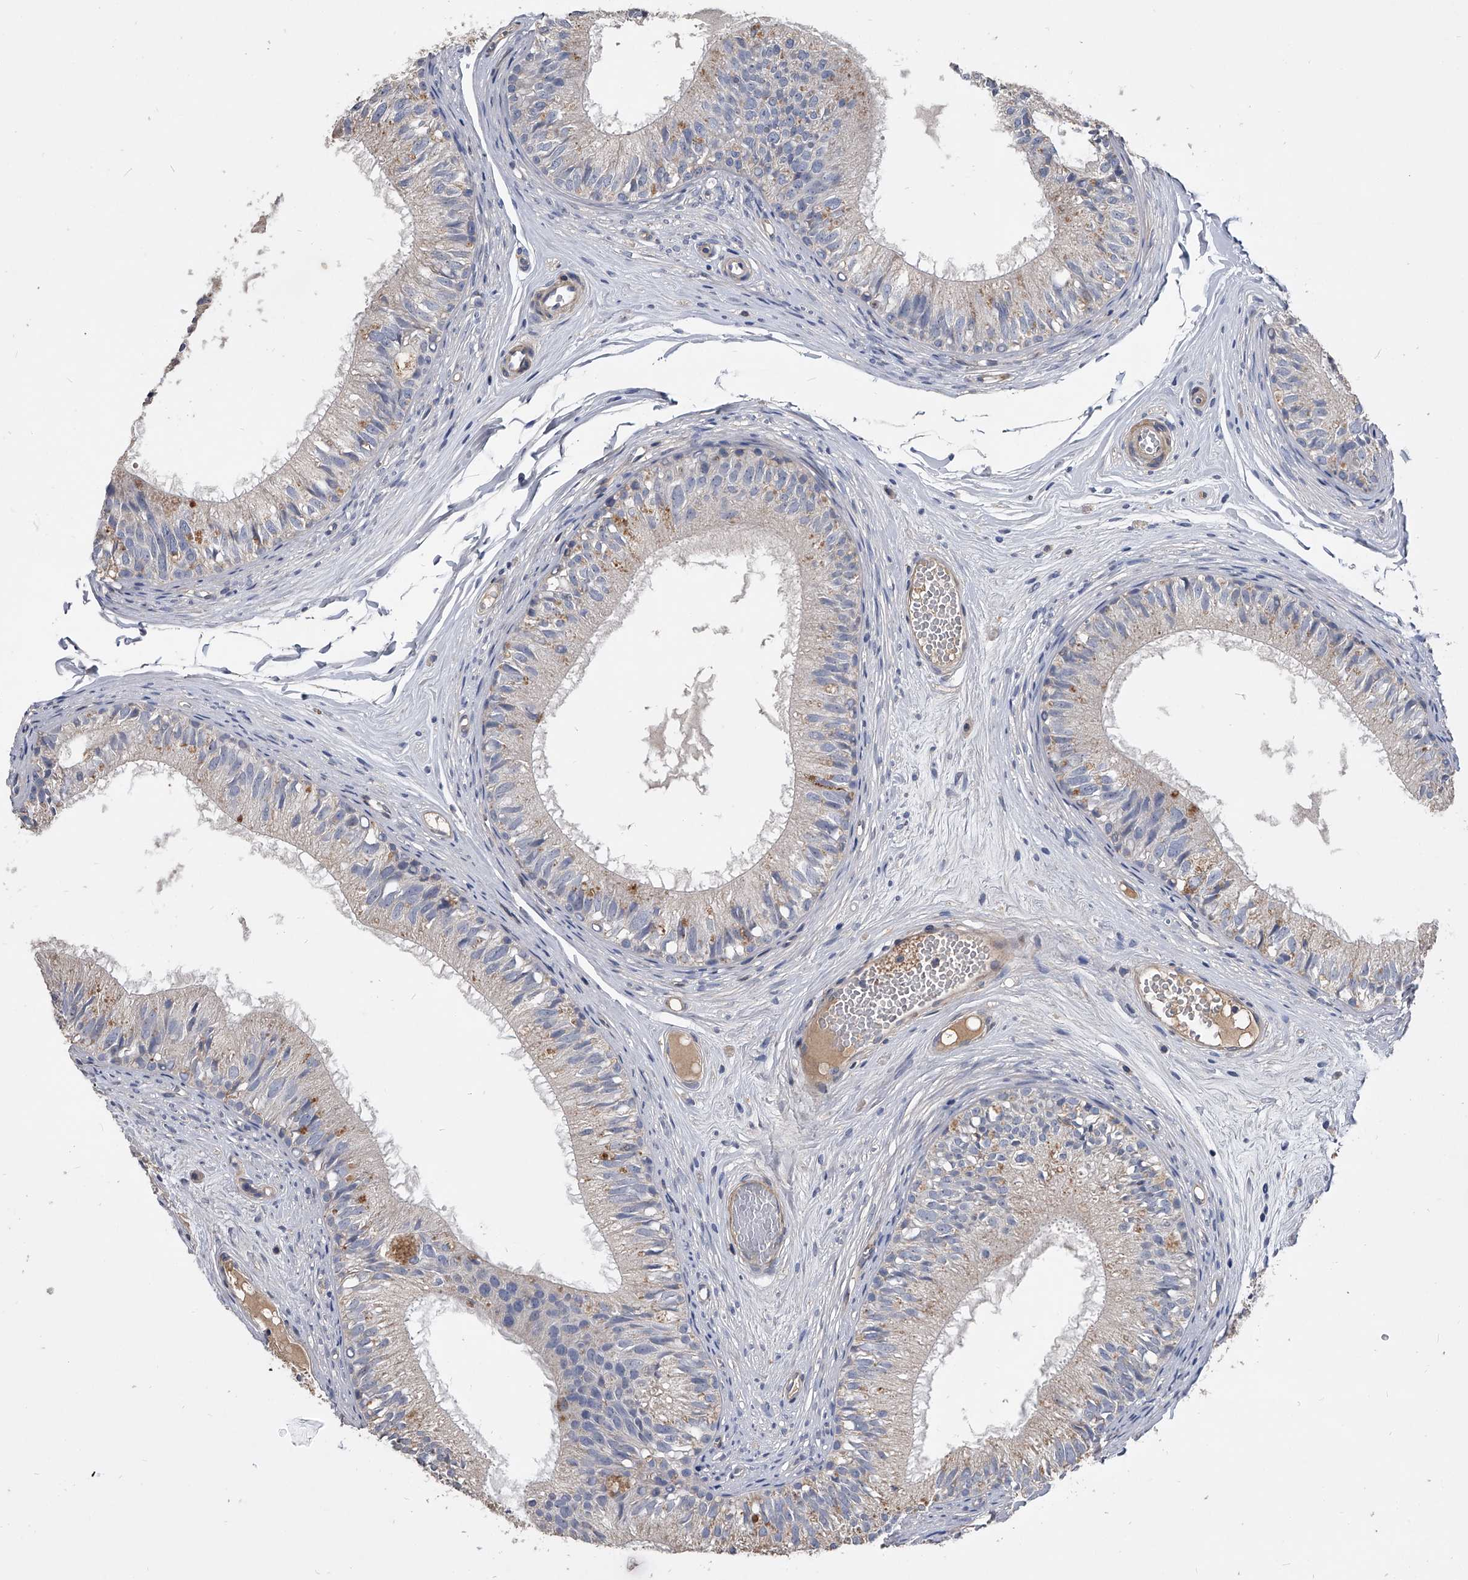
{"staining": {"intensity": "negative", "quantity": "none", "location": "none"}, "tissue": "epididymis", "cell_type": "Glandular cells", "image_type": "normal", "snomed": [{"axis": "morphology", "description": "Normal tissue, NOS"}, {"axis": "morphology", "description": "Seminoma in situ"}, {"axis": "topography", "description": "Testis"}, {"axis": "topography", "description": "Epididymis"}], "caption": "Protein analysis of unremarkable epididymis displays no significant positivity in glandular cells.", "gene": "NRP1", "patient": {"sex": "male", "age": 28}}